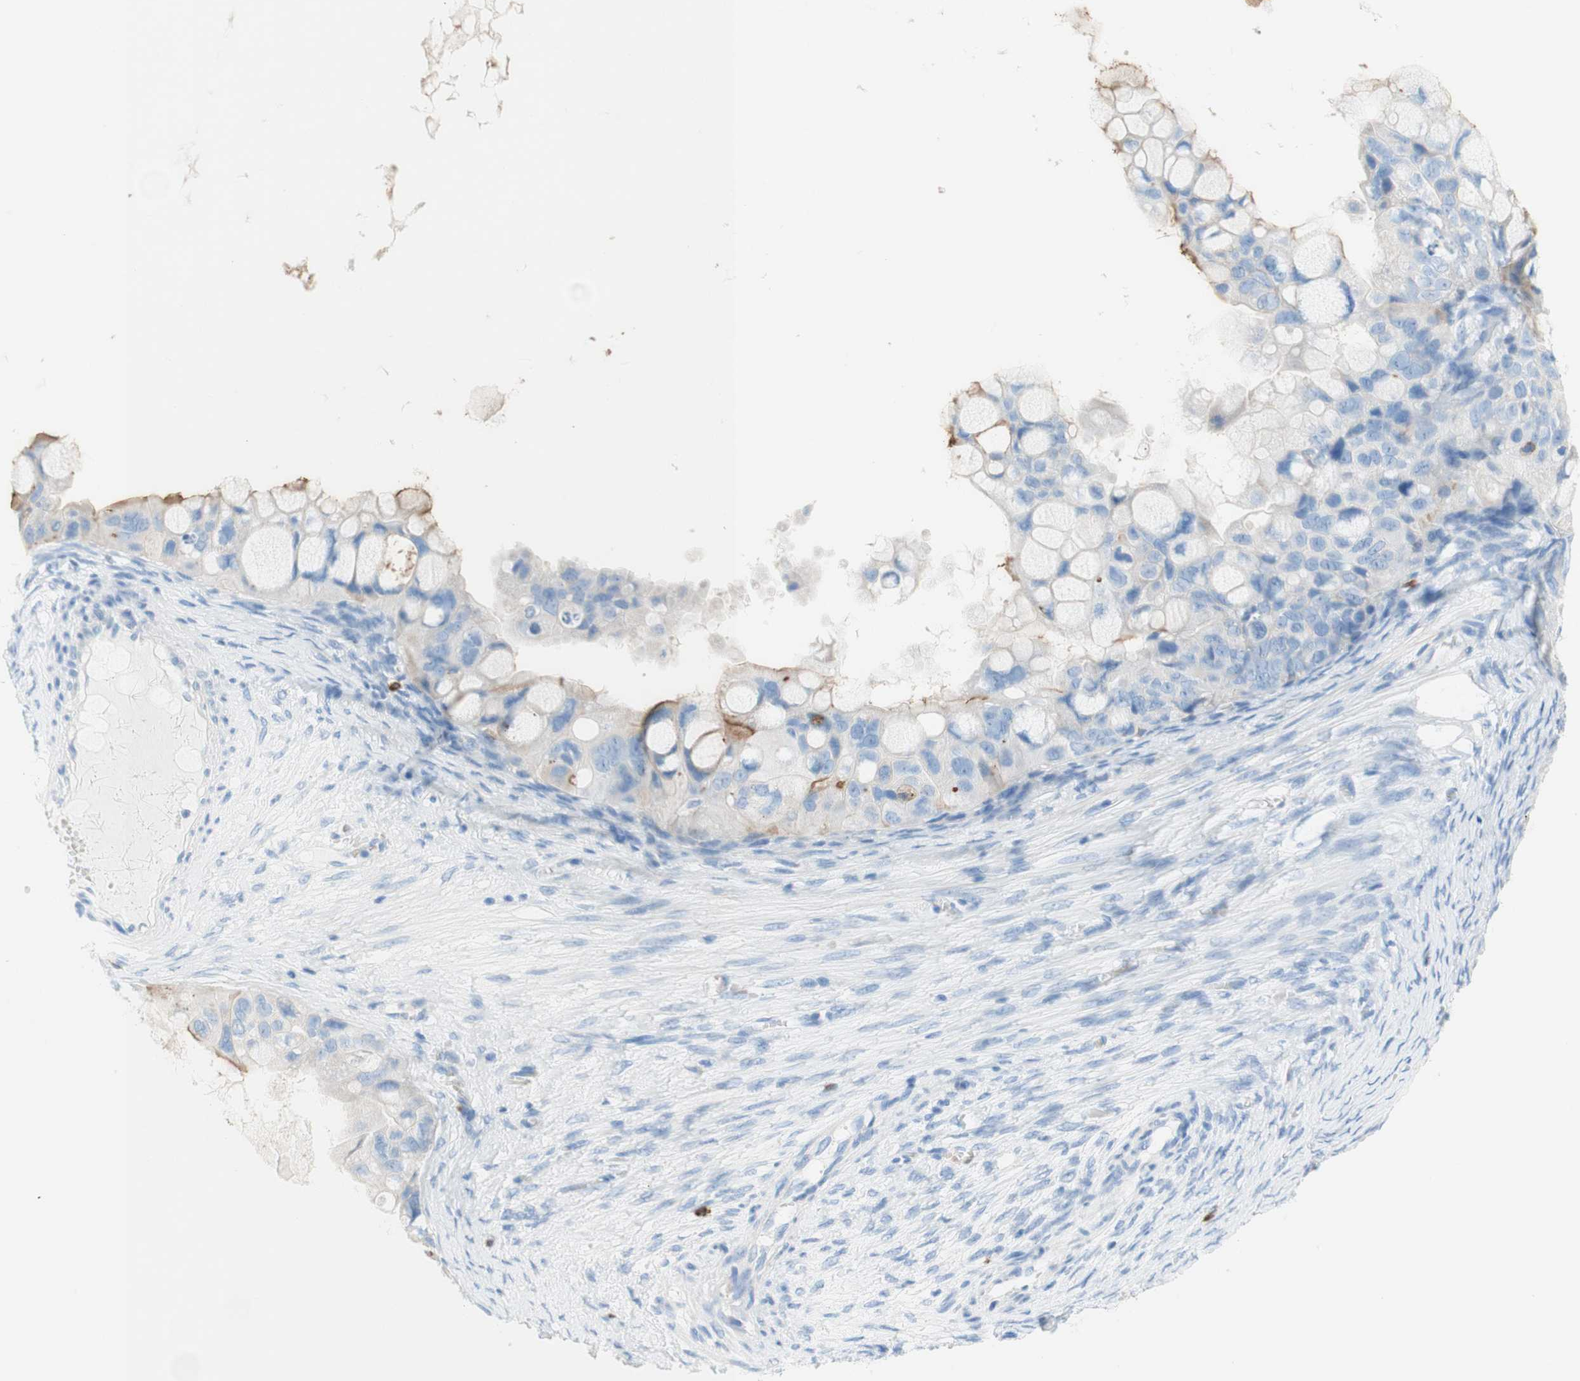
{"staining": {"intensity": "weak", "quantity": "<25%", "location": "cytoplasmic/membranous"}, "tissue": "ovarian cancer", "cell_type": "Tumor cells", "image_type": "cancer", "snomed": [{"axis": "morphology", "description": "Cystadenocarcinoma, mucinous, NOS"}, {"axis": "topography", "description": "Ovary"}], "caption": "The photomicrograph exhibits no staining of tumor cells in ovarian cancer.", "gene": "CEACAM1", "patient": {"sex": "female", "age": 80}}